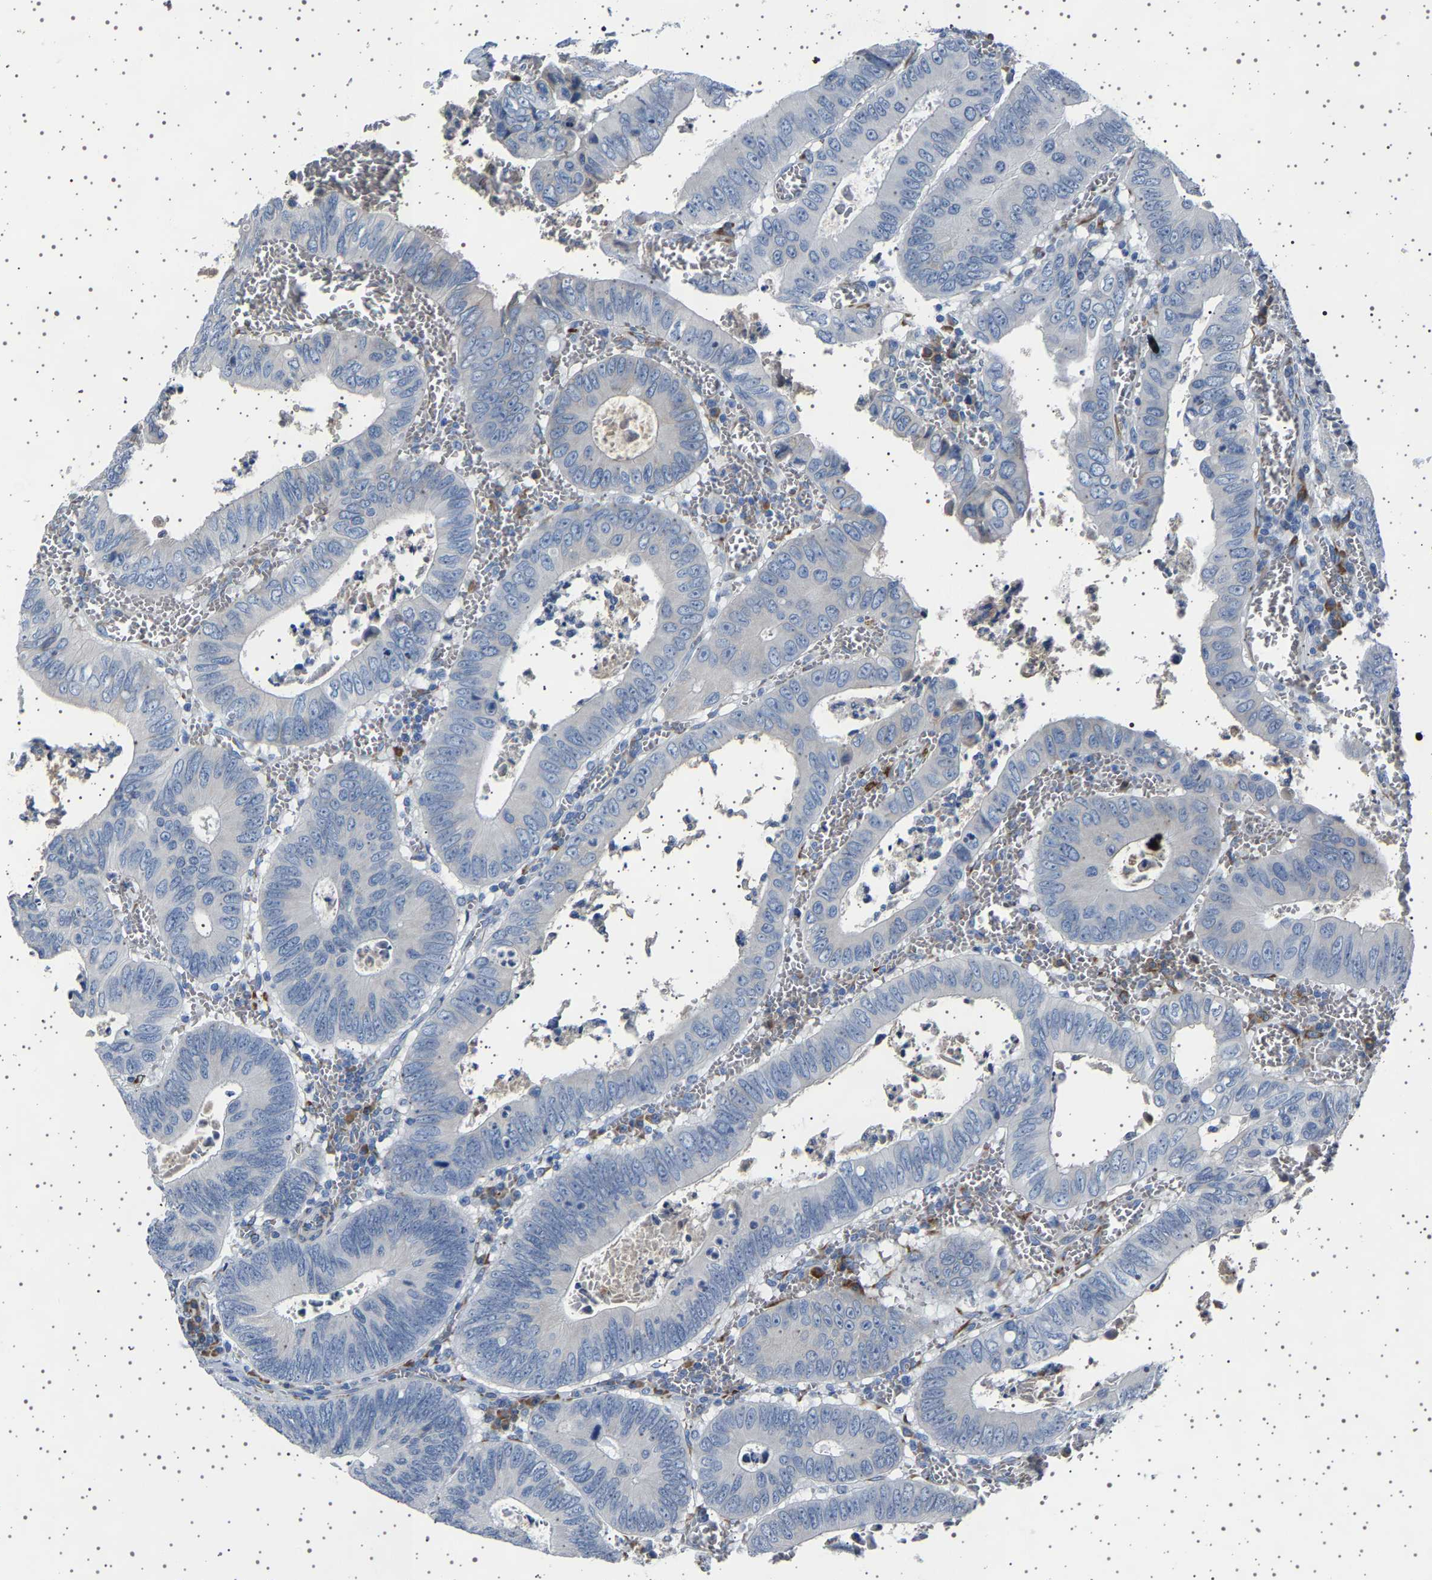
{"staining": {"intensity": "negative", "quantity": "none", "location": "none"}, "tissue": "colorectal cancer", "cell_type": "Tumor cells", "image_type": "cancer", "snomed": [{"axis": "morphology", "description": "Inflammation, NOS"}, {"axis": "morphology", "description": "Adenocarcinoma, NOS"}, {"axis": "topography", "description": "Colon"}], "caption": "Protein analysis of adenocarcinoma (colorectal) displays no significant staining in tumor cells. (Stains: DAB (3,3'-diaminobenzidine) IHC with hematoxylin counter stain, Microscopy: brightfield microscopy at high magnification).", "gene": "FTCD", "patient": {"sex": "male", "age": 72}}